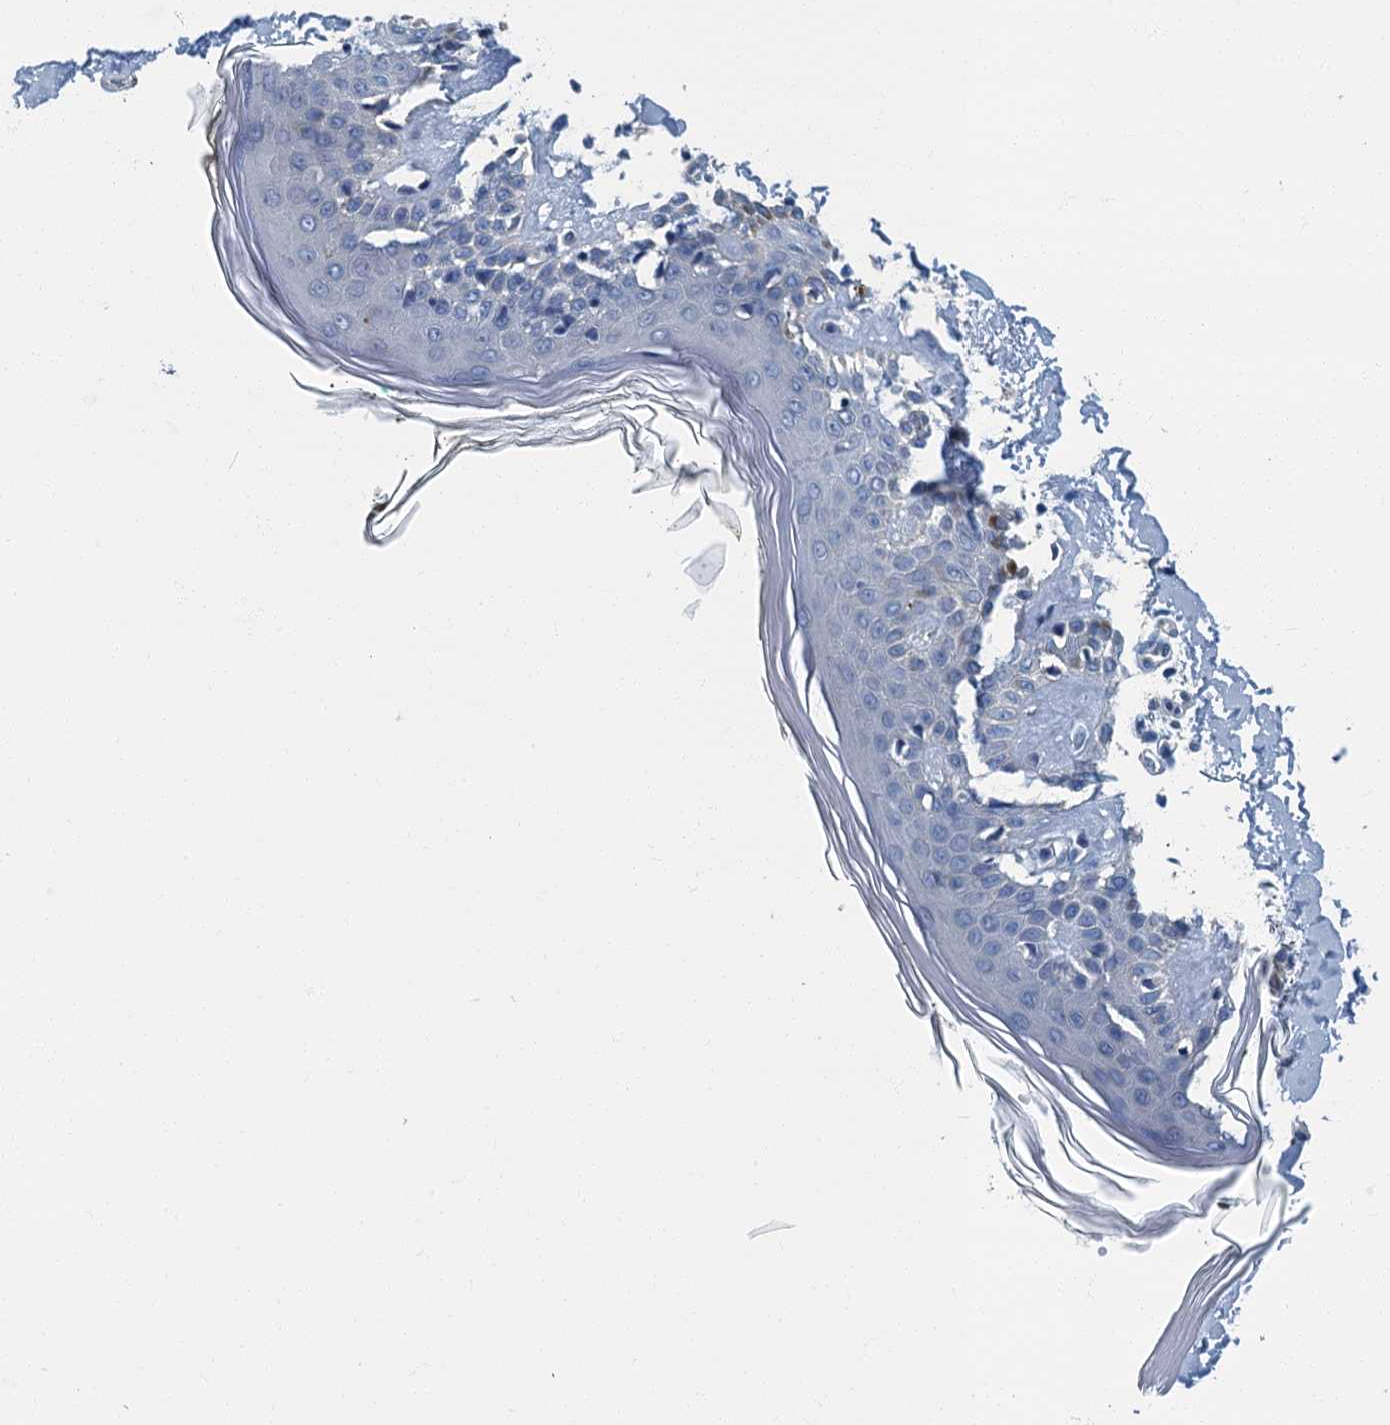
{"staining": {"intensity": "negative", "quantity": "none", "location": "none"}, "tissue": "skin", "cell_type": "Fibroblasts", "image_type": "normal", "snomed": [{"axis": "morphology", "description": "Normal tissue, NOS"}, {"axis": "topography", "description": "Skin"}], "caption": "Immunohistochemistry (IHC) of normal skin demonstrates no positivity in fibroblasts. The staining is performed using DAB brown chromogen with nuclei counter-stained in using hematoxylin.", "gene": "GADL1", "patient": {"sex": "female", "age": 64}}